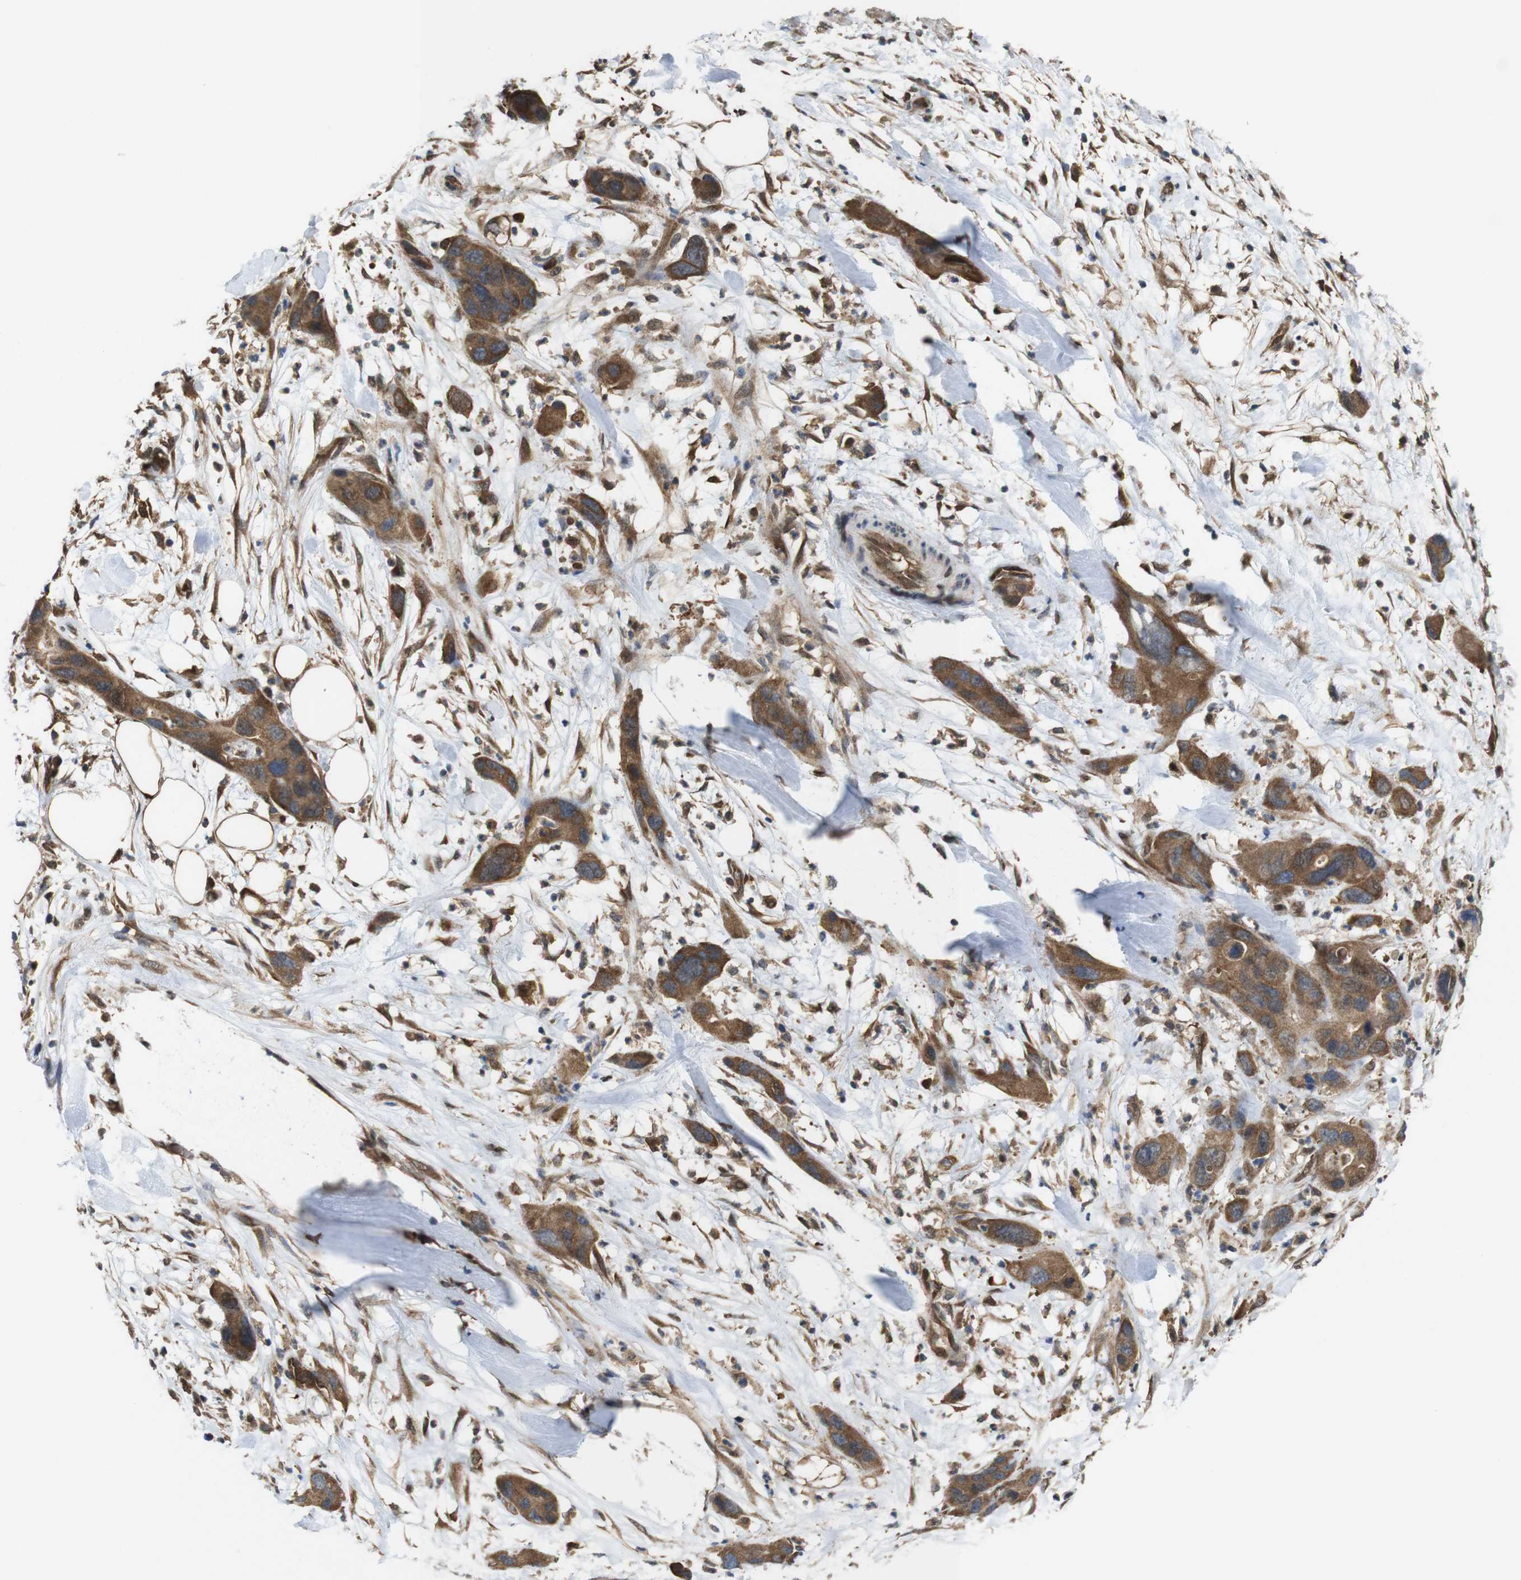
{"staining": {"intensity": "moderate", "quantity": ">75%", "location": "cytoplasmic/membranous"}, "tissue": "pancreatic cancer", "cell_type": "Tumor cells", "image_type": "cancer", "snomed": [{"axis": "morphology", "description": "Adenocarcinoma, NOS"}, {"axis": "topography", "description": "Pancreas"}], "caption": "A brown stain highlights moderate cytoplasmic/membranous positivity of a protein in pancreatic cancer (adenocarcinoma) tumor cells.", "gene": "YWHAG", "patient": {"sex": "female", "age": 71}}